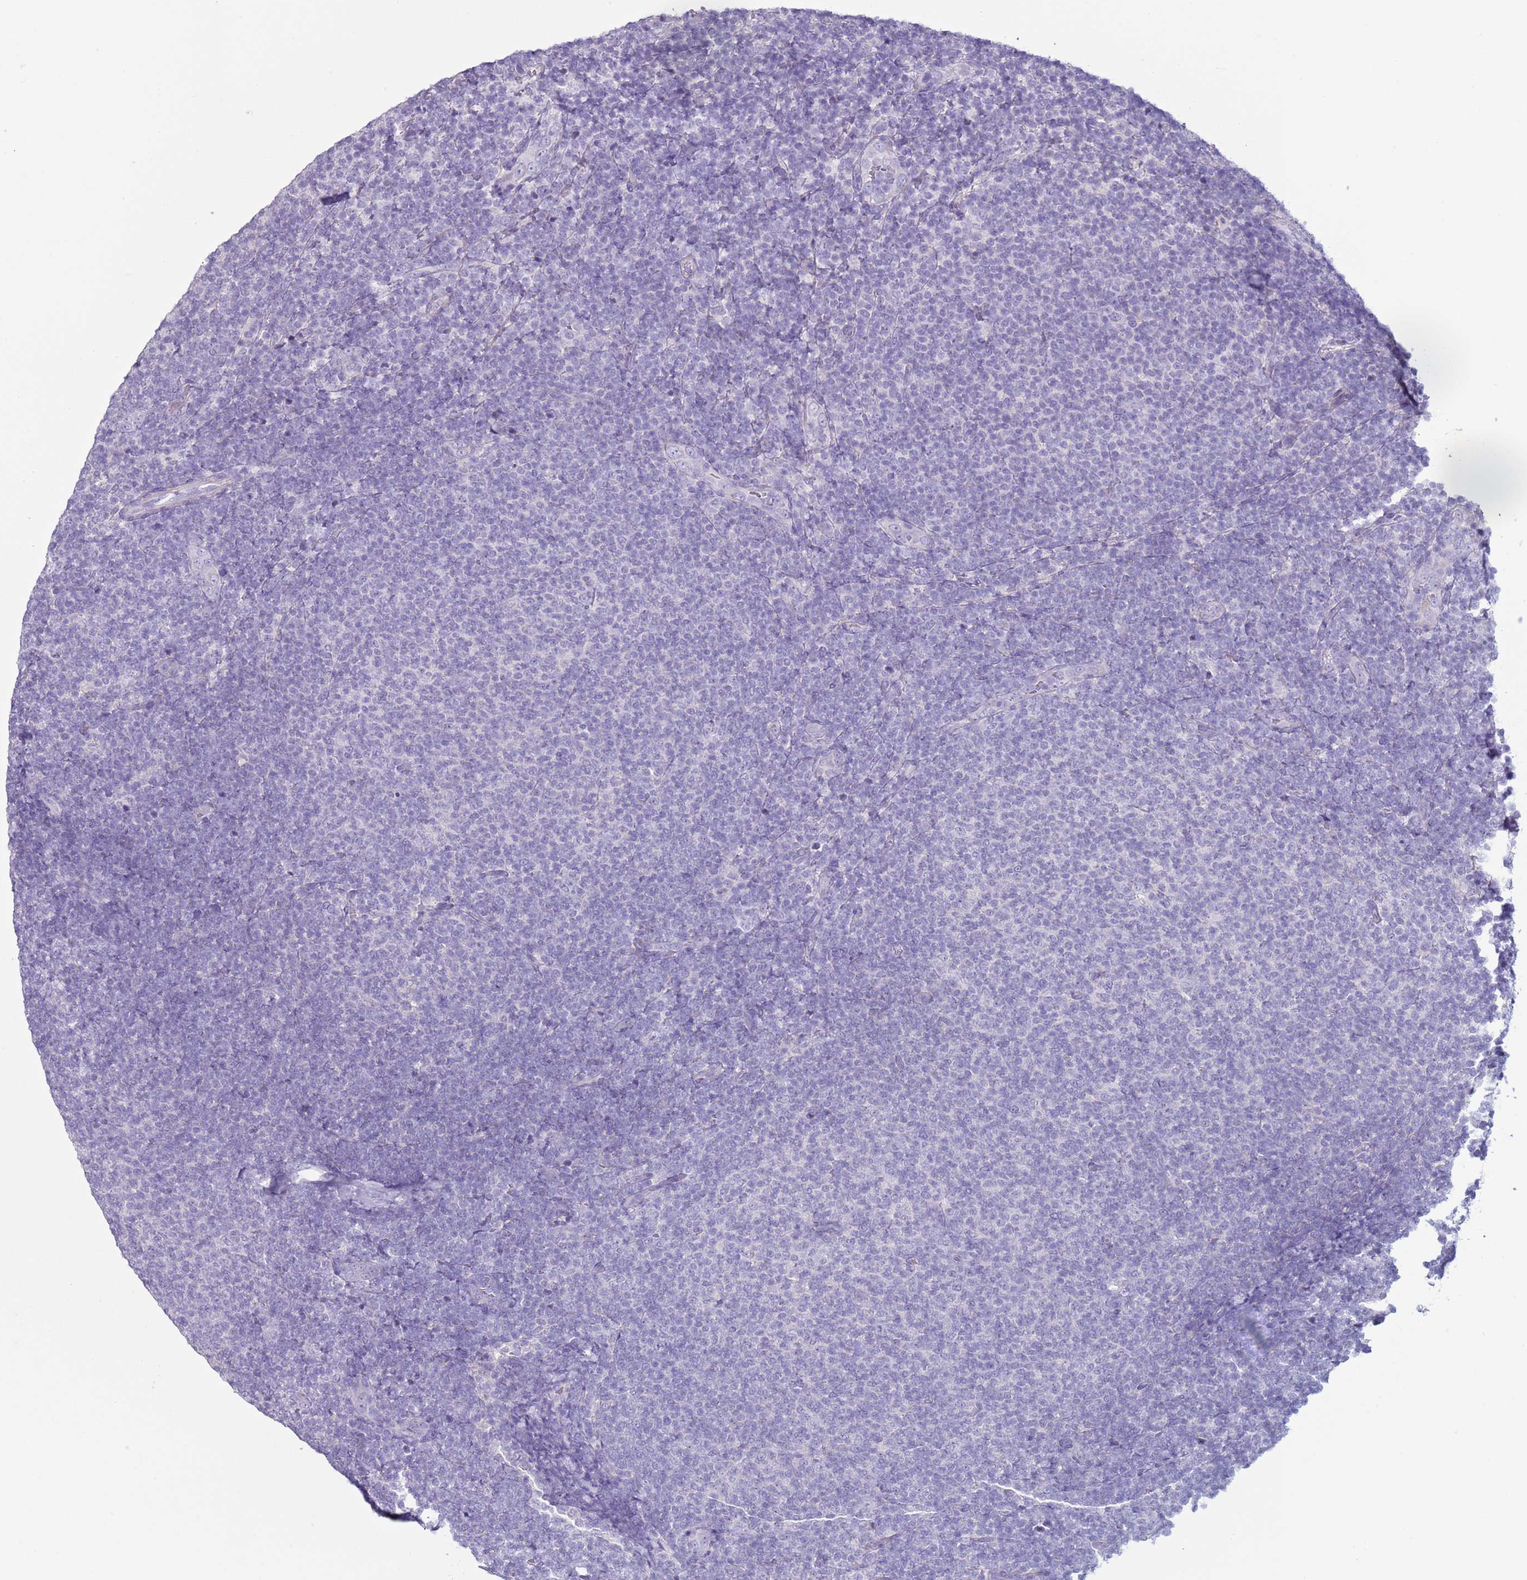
{"staining": {"intensity": "negative", "quantity": "none", "location": "none"}, "tissue": "lymphoma", "cell_type": "Tumor cells", "image_type": "cancer", "snomed": [{"axis": "morphology", "description": "Malignant lymphoma, non-Hodgkin's type, Low grade"}, {"axis": "topography", "description": "Lymph node"}], "caption": "Low-grade malignant lymphoma, non-Hodgkin's type was stained to show a protein in brown. There is no significant expression in tumor cells.", "gene": "NPAP1", "patient": {"sex": "male", "age": 66}}